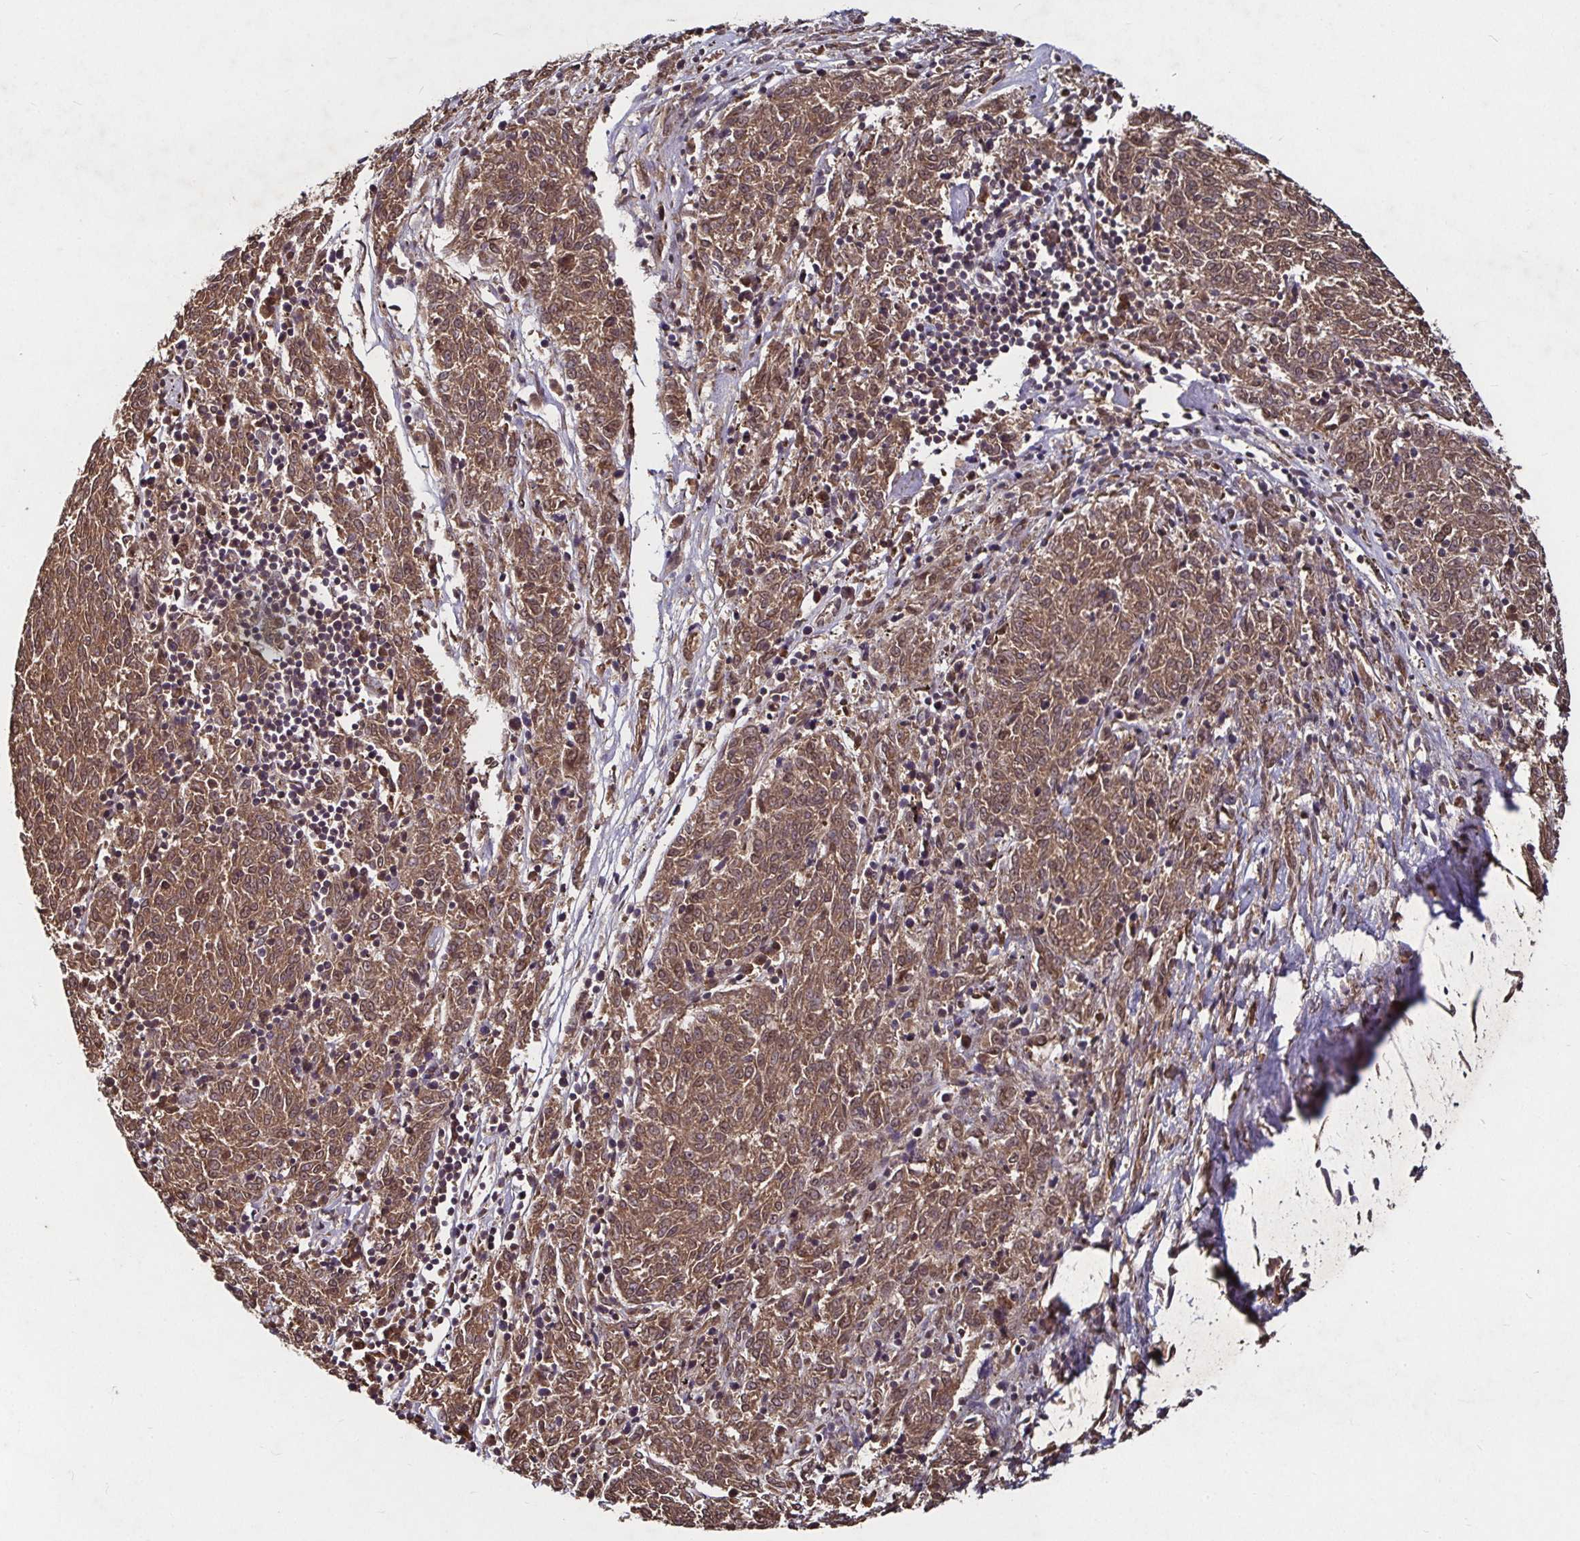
{"staining": {"intensity": "moderate", "quantity": ">75%", "location": "cytoplasmic/membranous"}, "tissue": "melanoma", "cell_type": "Tumor cells", "image_type": "cancer", "snomed": [{"axis": "morphology", "description": "Malignant melanoma, NOS"}, {"axis": "topography", "description": "Skin"}], "caption": "Immunohistochemical staining of melanoma demonstrates medium levels of moderate cytoplasmic/membranous expression in approximately >75% of tumor cells.", "gene": "SMYD3", "patient": {"sex": "female", "age": 72}}